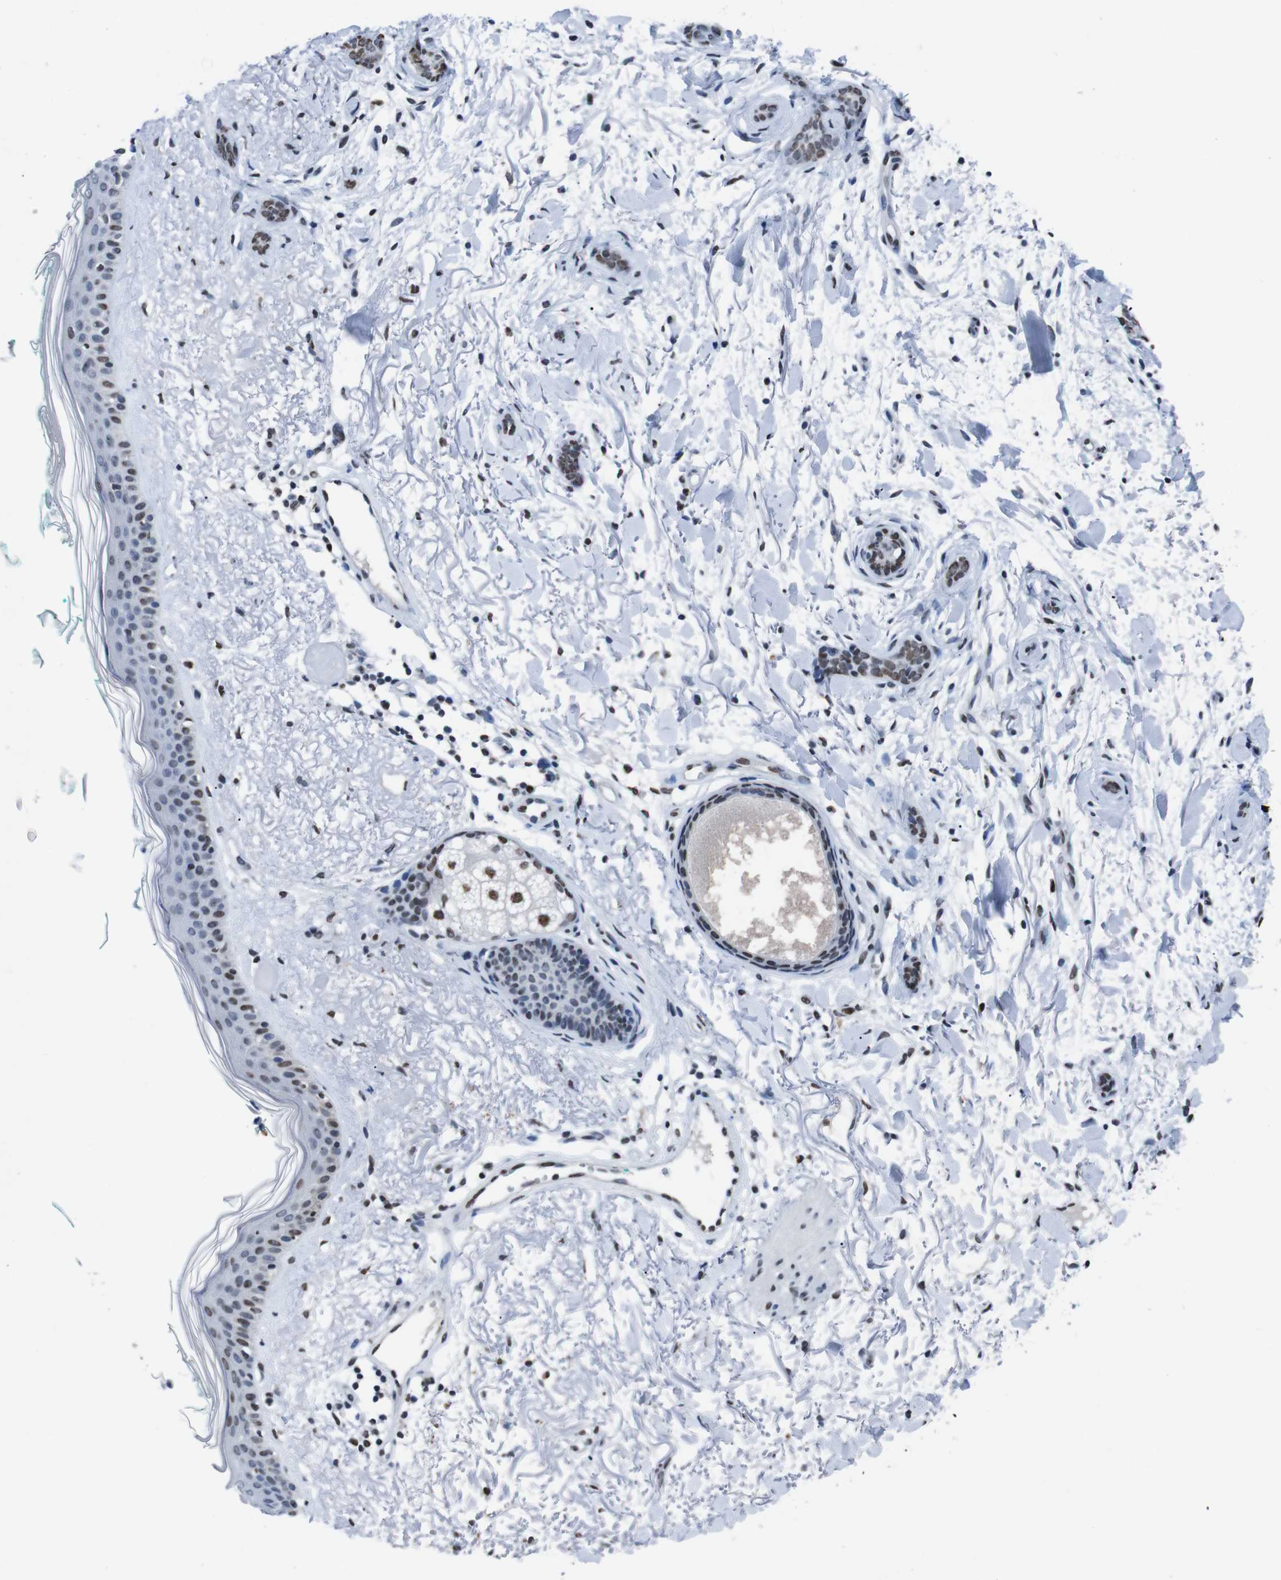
{"staining": {"intensity": "weak", "quantity": ">75%", "location": "nuclear"}, "tissue": "skin cancer", "cell_type": "Tumor cells", "image_type": "cancer", "snomed": [{"axis": "morphology", "description": "Basal cell carcinoma"}, {"axis": "morphology", "description": "Adnexal tumor, benign"}, {"axis": "topography", "description": "Skin"}], "caption": "Tumor cells exhibit low levels of weak nuclear positivity in about >75% of cells in human benign adnexal tumor (skin). (DAB IHC, brown staining for protein, blue staining for nuclei).", "gene": "PIP4P2", "patient": {"sex": "female", "age": 42}}